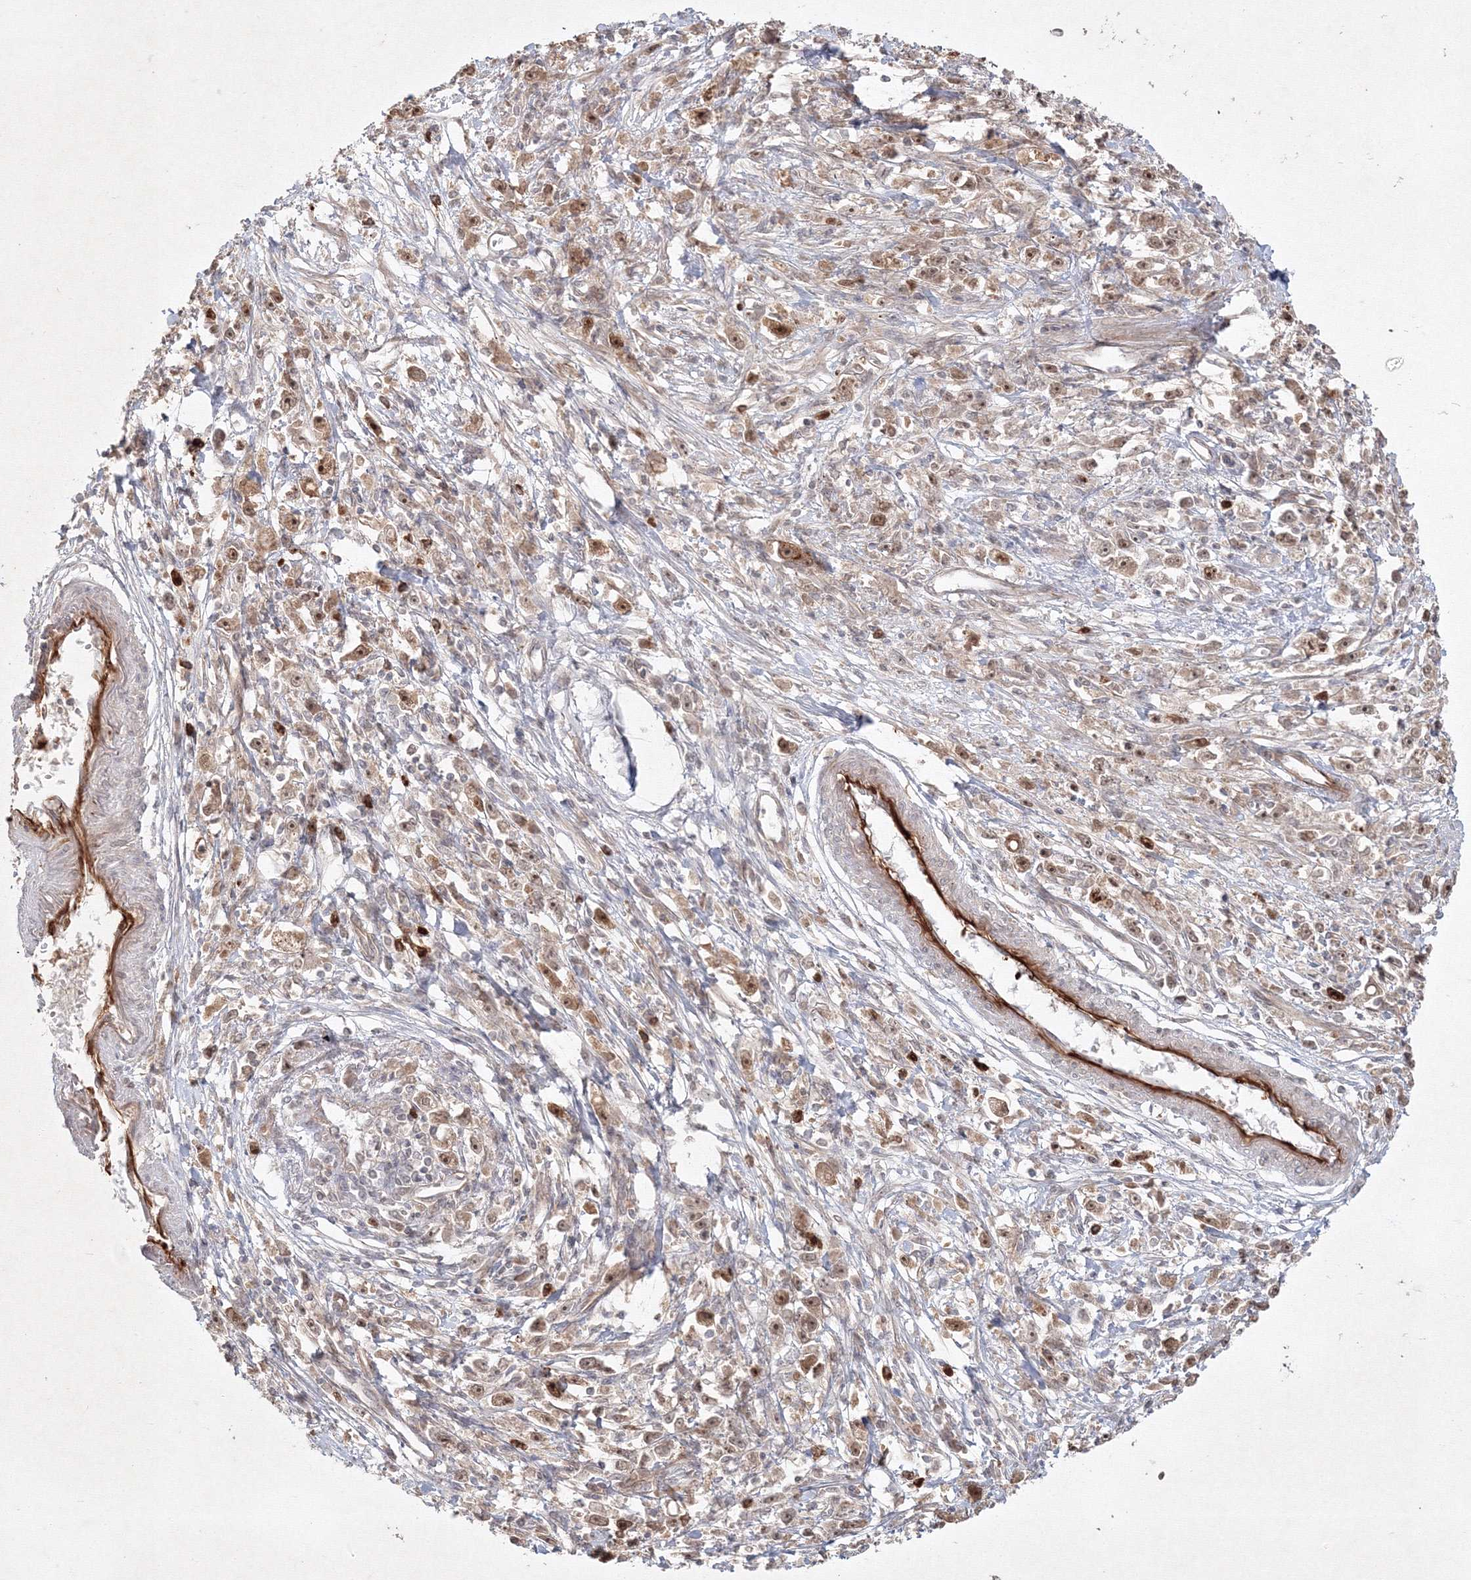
{"staining": {"intensity": "moderate", "quantity": ">75%", "location": "cytoplasmic/membranous,nuclear"}, "tissue": "stomach cancer", "cell_type": "Tumor cells", "image_type": "cancer", "snomed": [{"axis": "morphology", "description": "Adenocarcinoma, NOS"}, {"axis": "topography", "description": "Stomach"}], "caption": "Adenocarcinoma (stomach) stained with a protein marker exhibits moderate staining in tumor cells.", "gene": "KIF20A", "patient": {"sex": "female", "age": 59}}